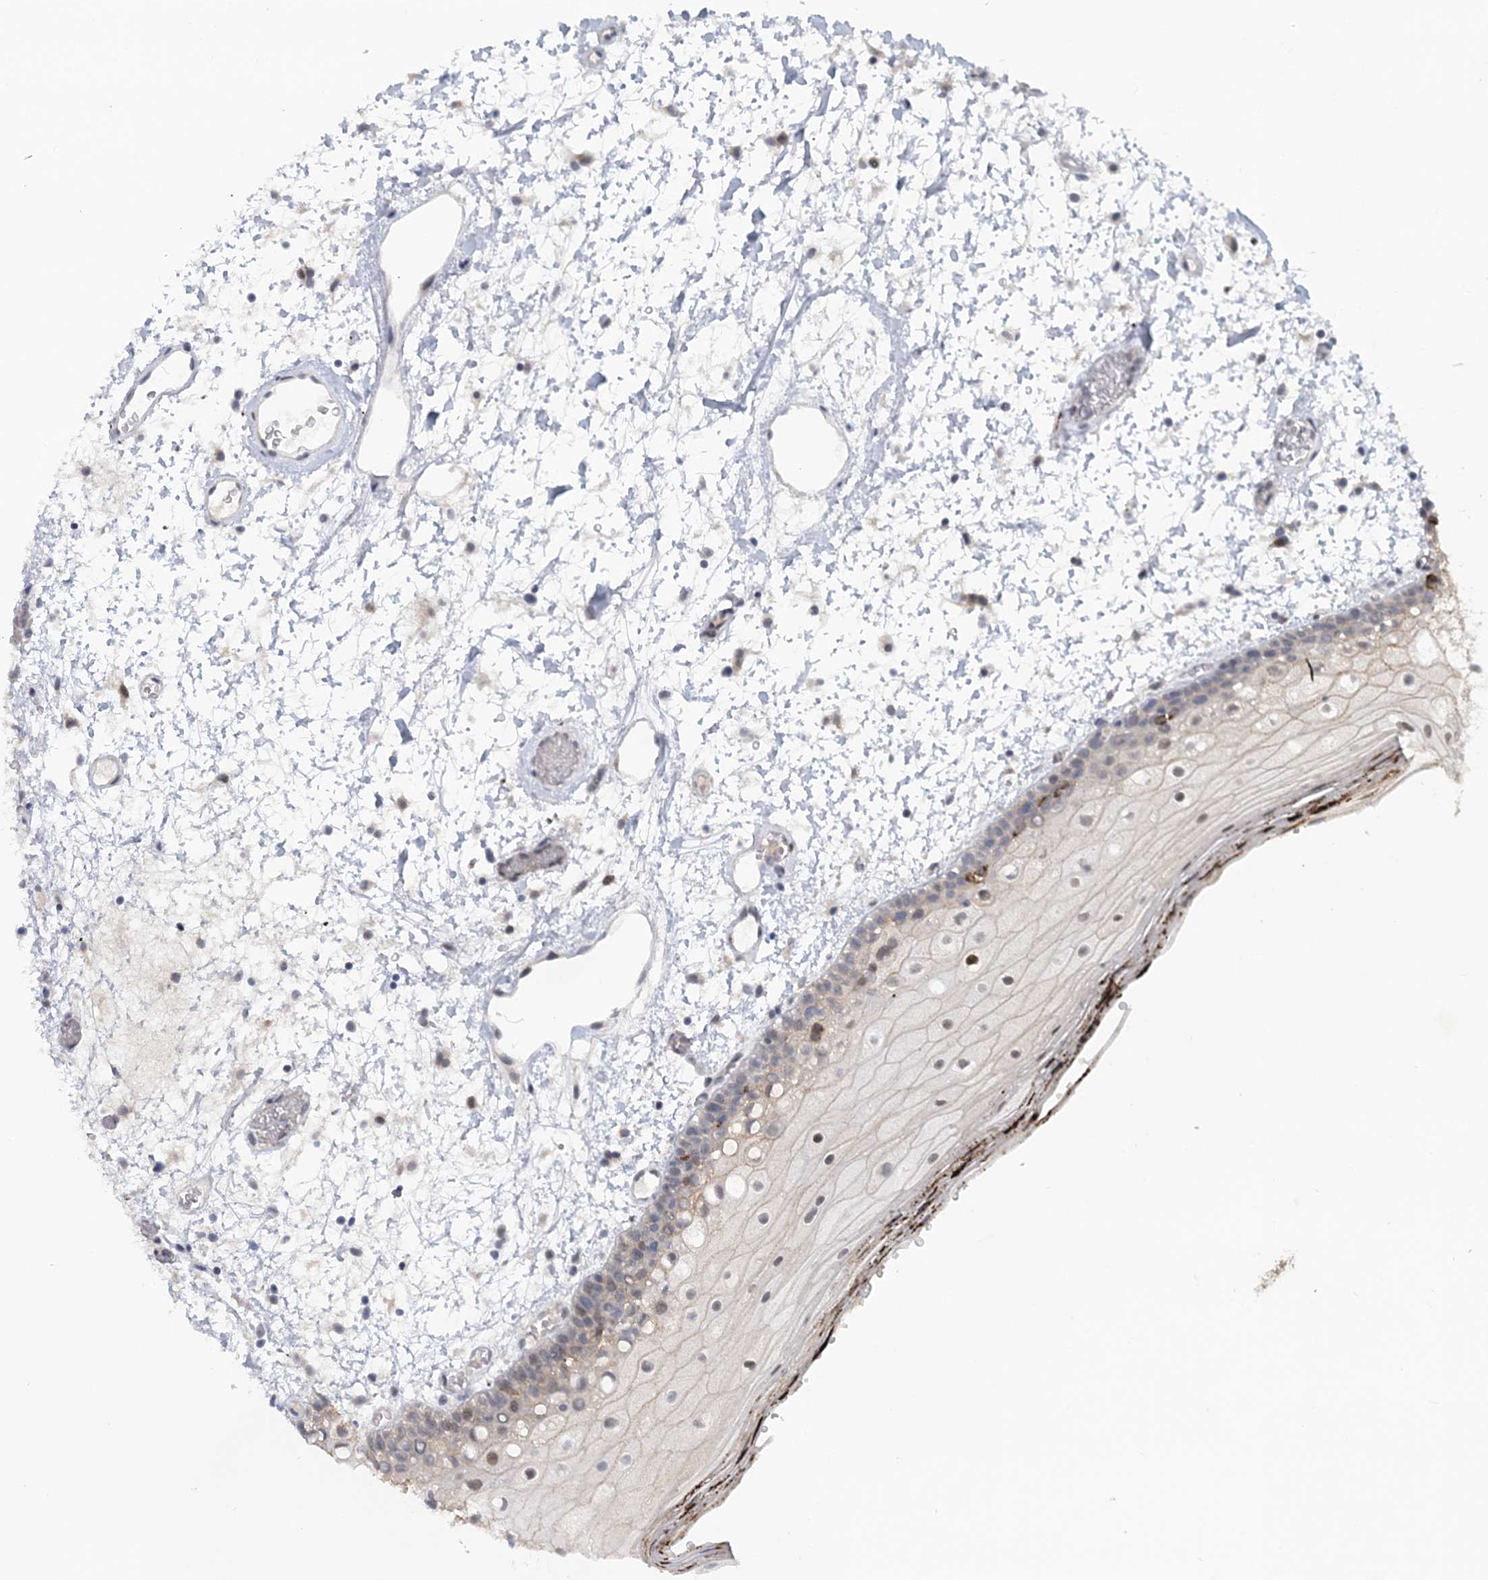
{"staining": {"intensity": "weak", "quantity": "<25%", "location": "nuclear"}, "tissue": "oral mucosa", "cell_type": "Squamous epithelial cells", "image_type": "normal", "snomed": [{"axis": "morphology", "description": "Normal tissue, NOS"}, {"axis": "topography", "description": "Oral tissue"}], "caption": "IHC of normal oral mucosa demonstrates no positivity in squamous epithelial cells.", "gene": "SNED1", "patient": {"sex": "male", "age": 52}}